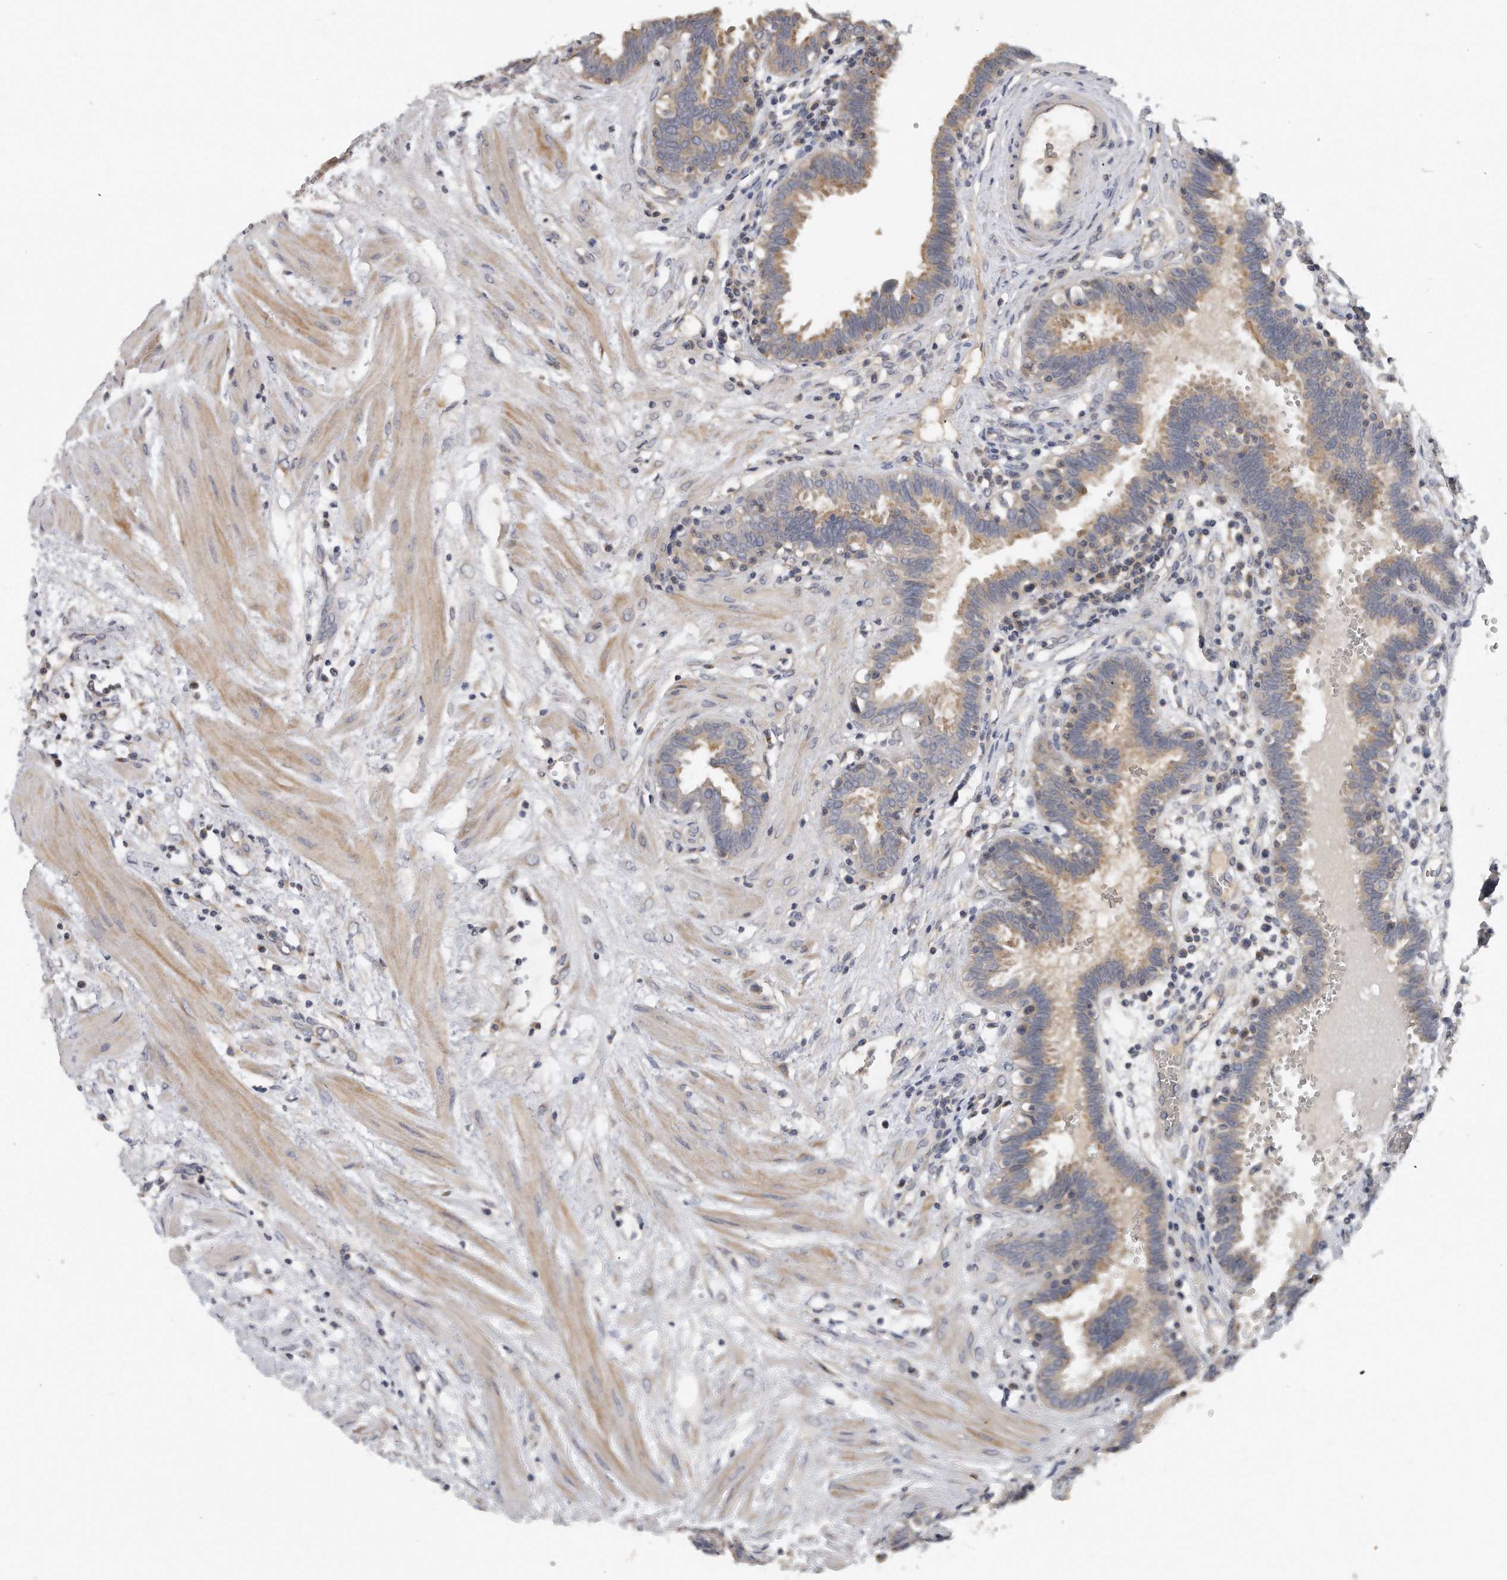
{"staining": {"intensity": "weak", "quantity": "25%-75%", "location": "cytoplasmic/membranous"}, "tissue": "fallopian tube", "cell_type": "Glandular cells", "image_type": "normal", "snomed": [{"axis": "morphology", "description": "Normal tissue, NOS"}, {"axis": "topography", "description": "Fallopian tube"}, {"axis": "topography", "description": "Placenta"}], "caption": "High-magnification brightfield microscopy of unremarkable fallopian tube stained with DAB (brown) and counterstained with hematoxylin (blue). glandular cells exhibit weak cytoplasmic/membranous expression is seen in approximately25%-75% of cells.", "gene": "TRAPPC14", "patient": {"sex": "female", "age": 32}}